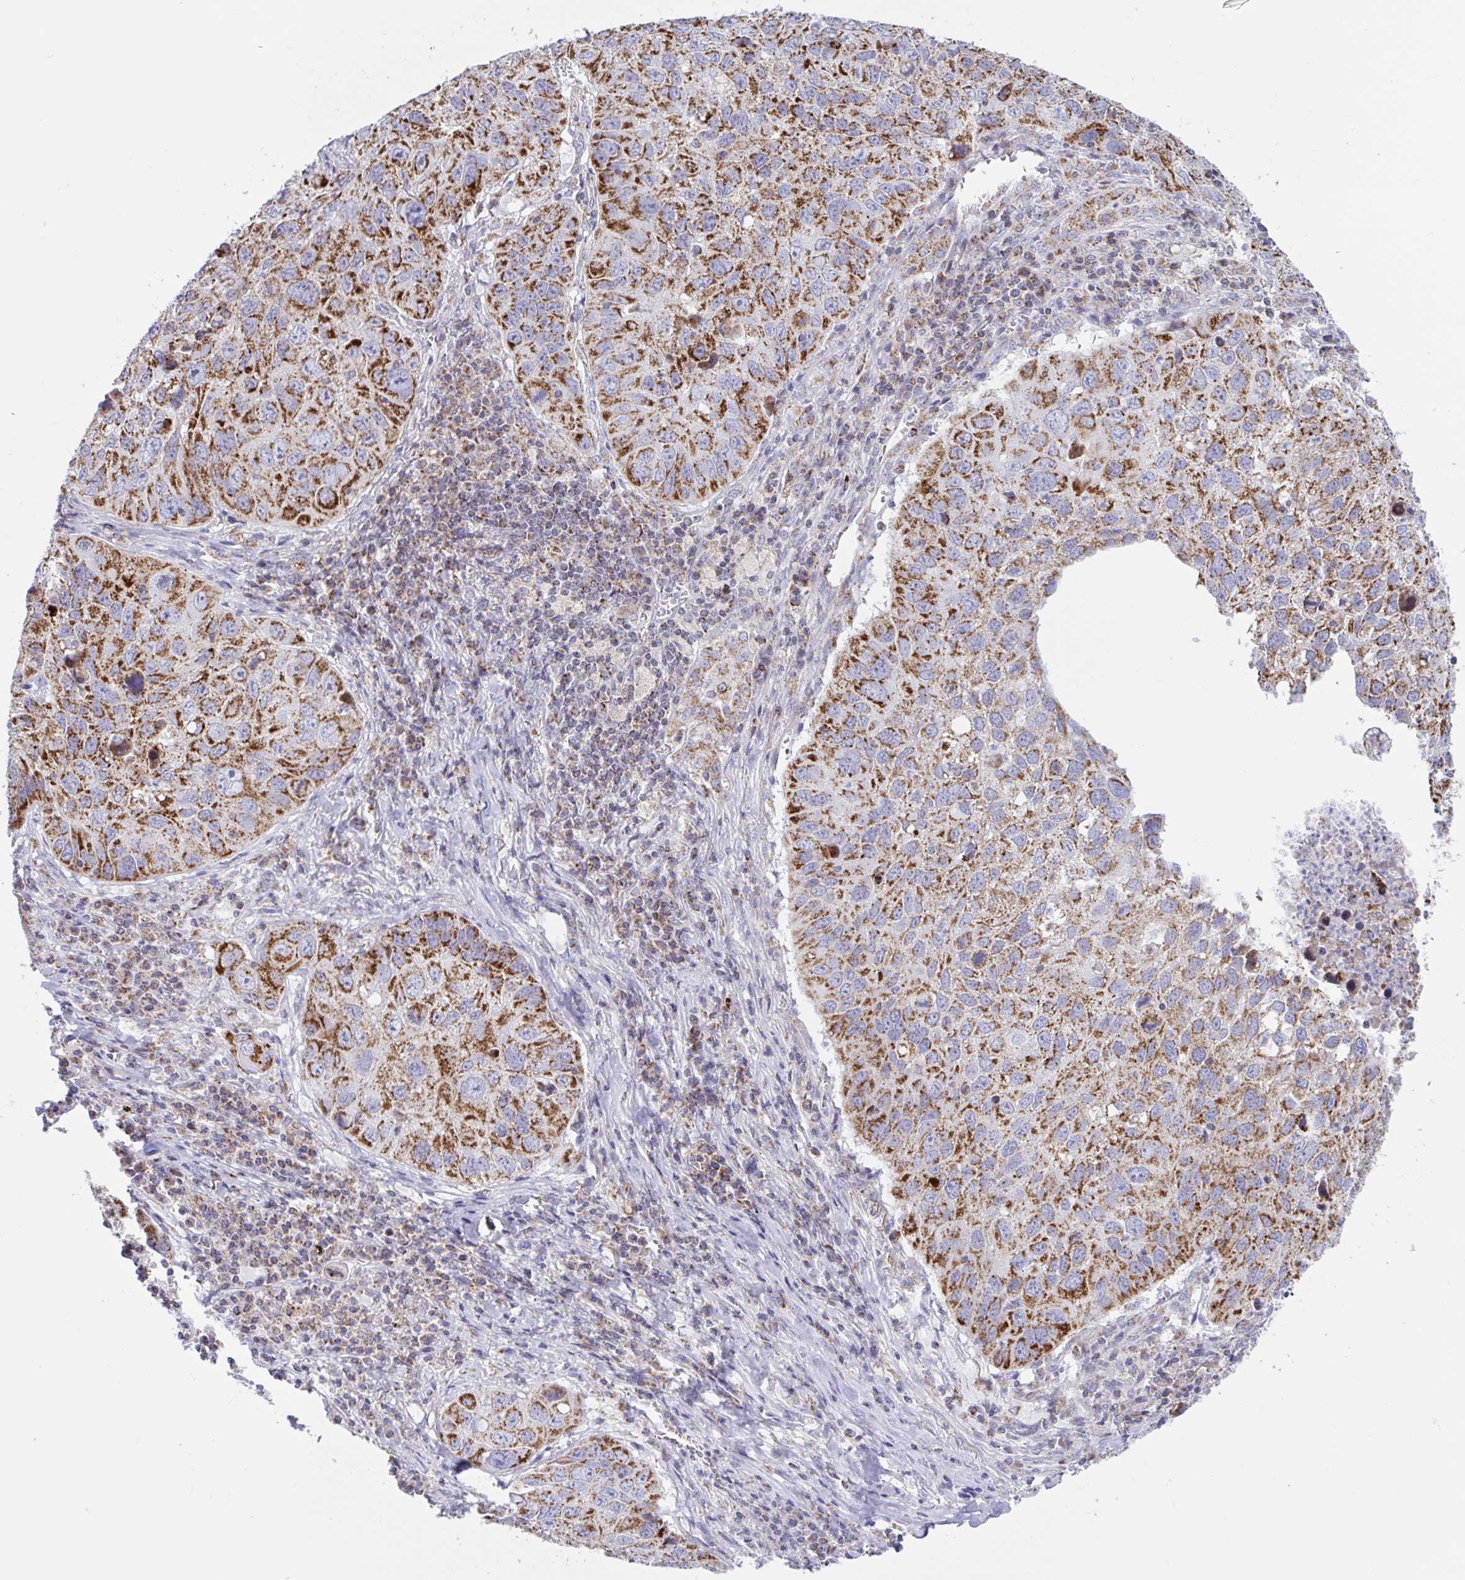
{"staining": {"intensity": "moderate", "quantity": ">75%", "location": "cytoplasmic/membranous"}, "tissue": "lung cancer", "cell_type": "Tumor cells", "image_type": "cancer", "snomed": [{"axis": "morphology", "description": "Squamous cell carcinoma, NOS"}, {"axis": "topography", "description": "Lung"}], "caption": "High-power microscopy captured an immunohistochemistry micrograph of lung cancer, revealing moderate cytoplasmic/membranous staining in approximately >75% of tumor cells. (Stains: DAB (3,3'-diaminobenzidine) in brown, nuclei in blue, Microscopy: brightfield microscopy at high magnification).", "gene": "HSPE1", "patient": {"sex": "female", "age": 61}}